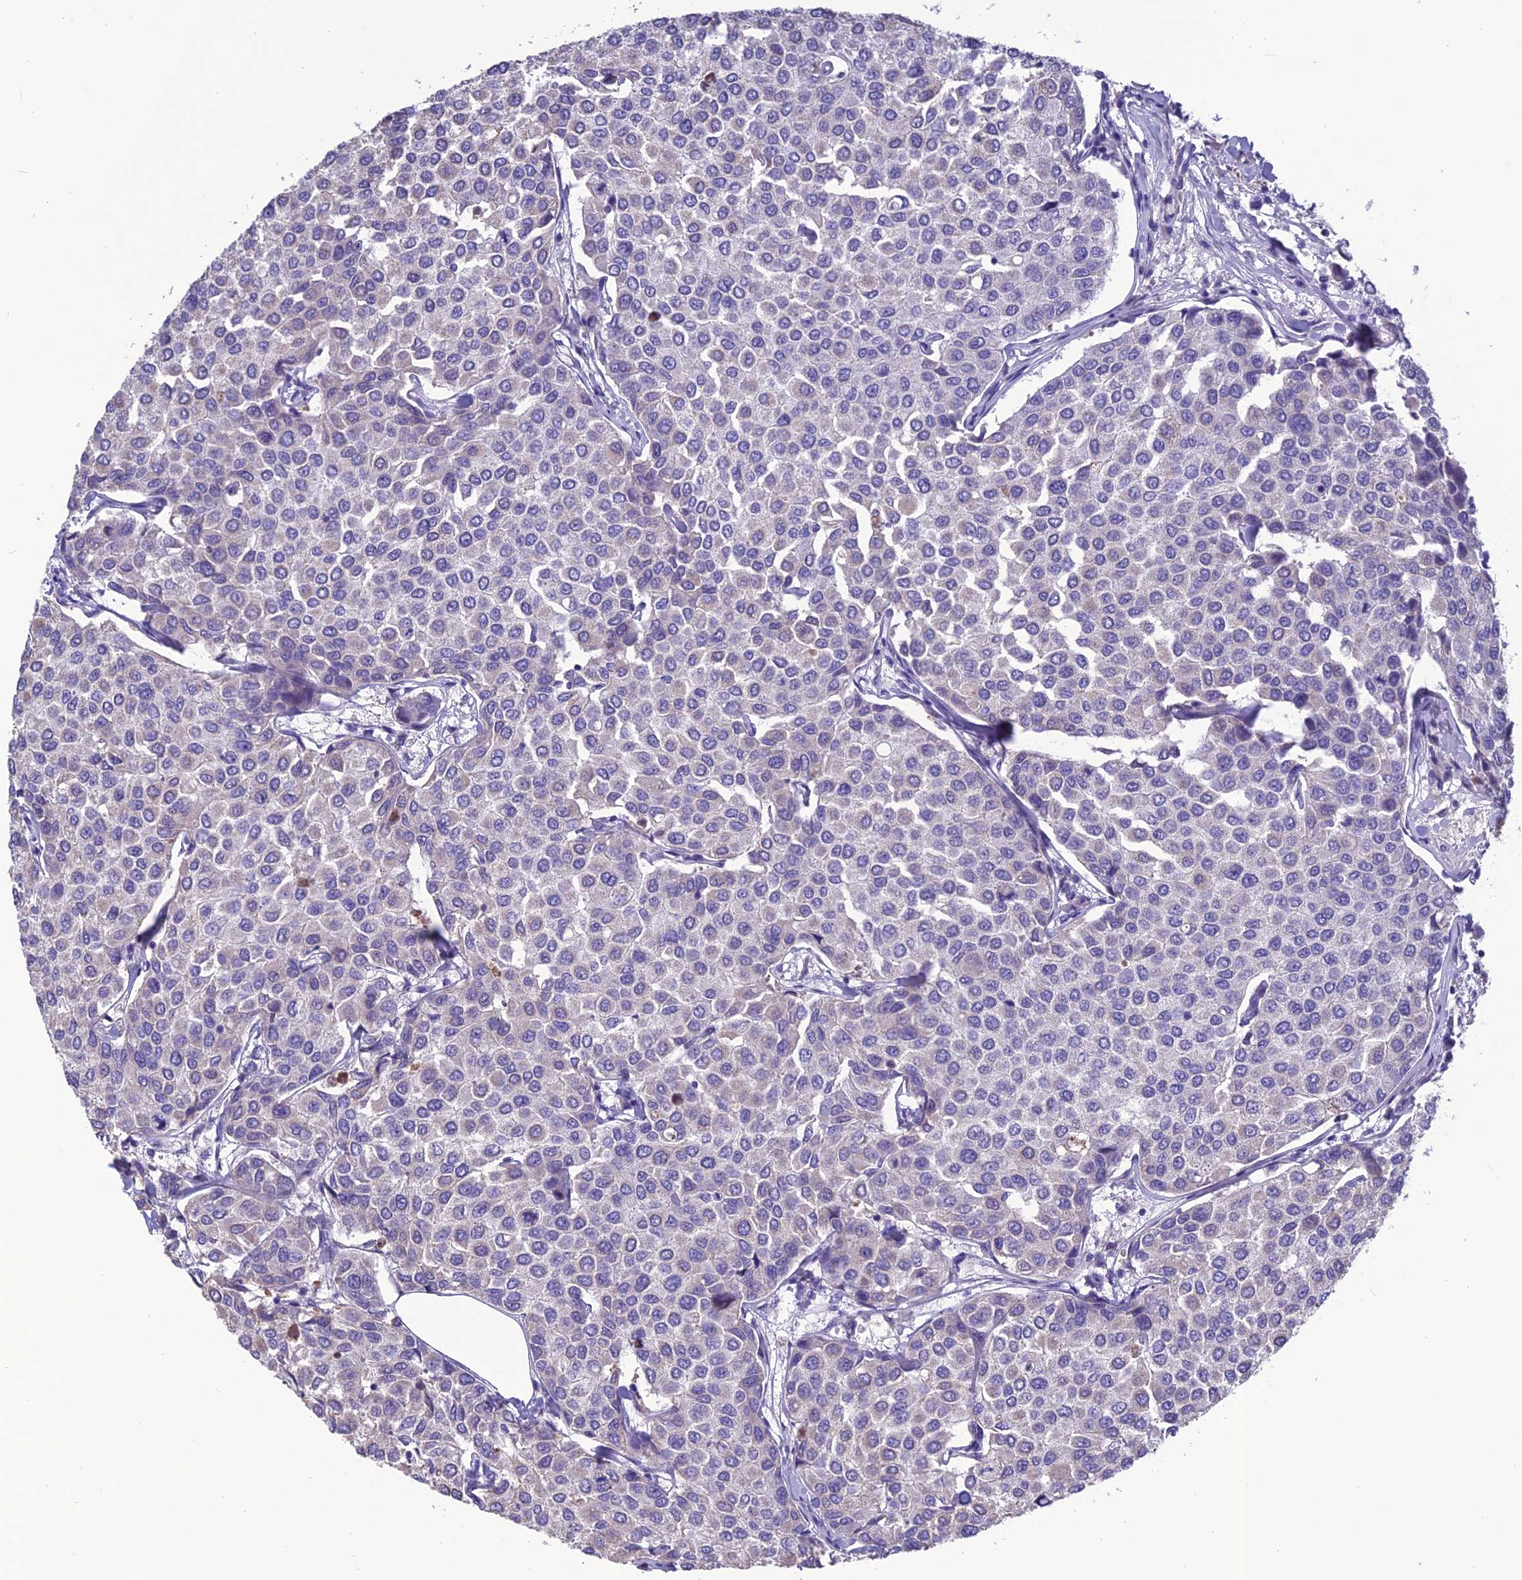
{"staining": {"intensity": "negative", "quantity": "none", "location": "none"}, "tissue": "breast cancer", "cell_type": "Tumor cells", "image_type": "cancer", "snomed": [{"axis": "morphology", "description": "Duct carcinoma"}, {"axis": "topography", "description": "Breast"}], "caption": "This is an IHC image of human breast cancer. There is no expression in tumor cells.", "gene": "BHMT2", "patient": {"sex": "female", "age": 55}}